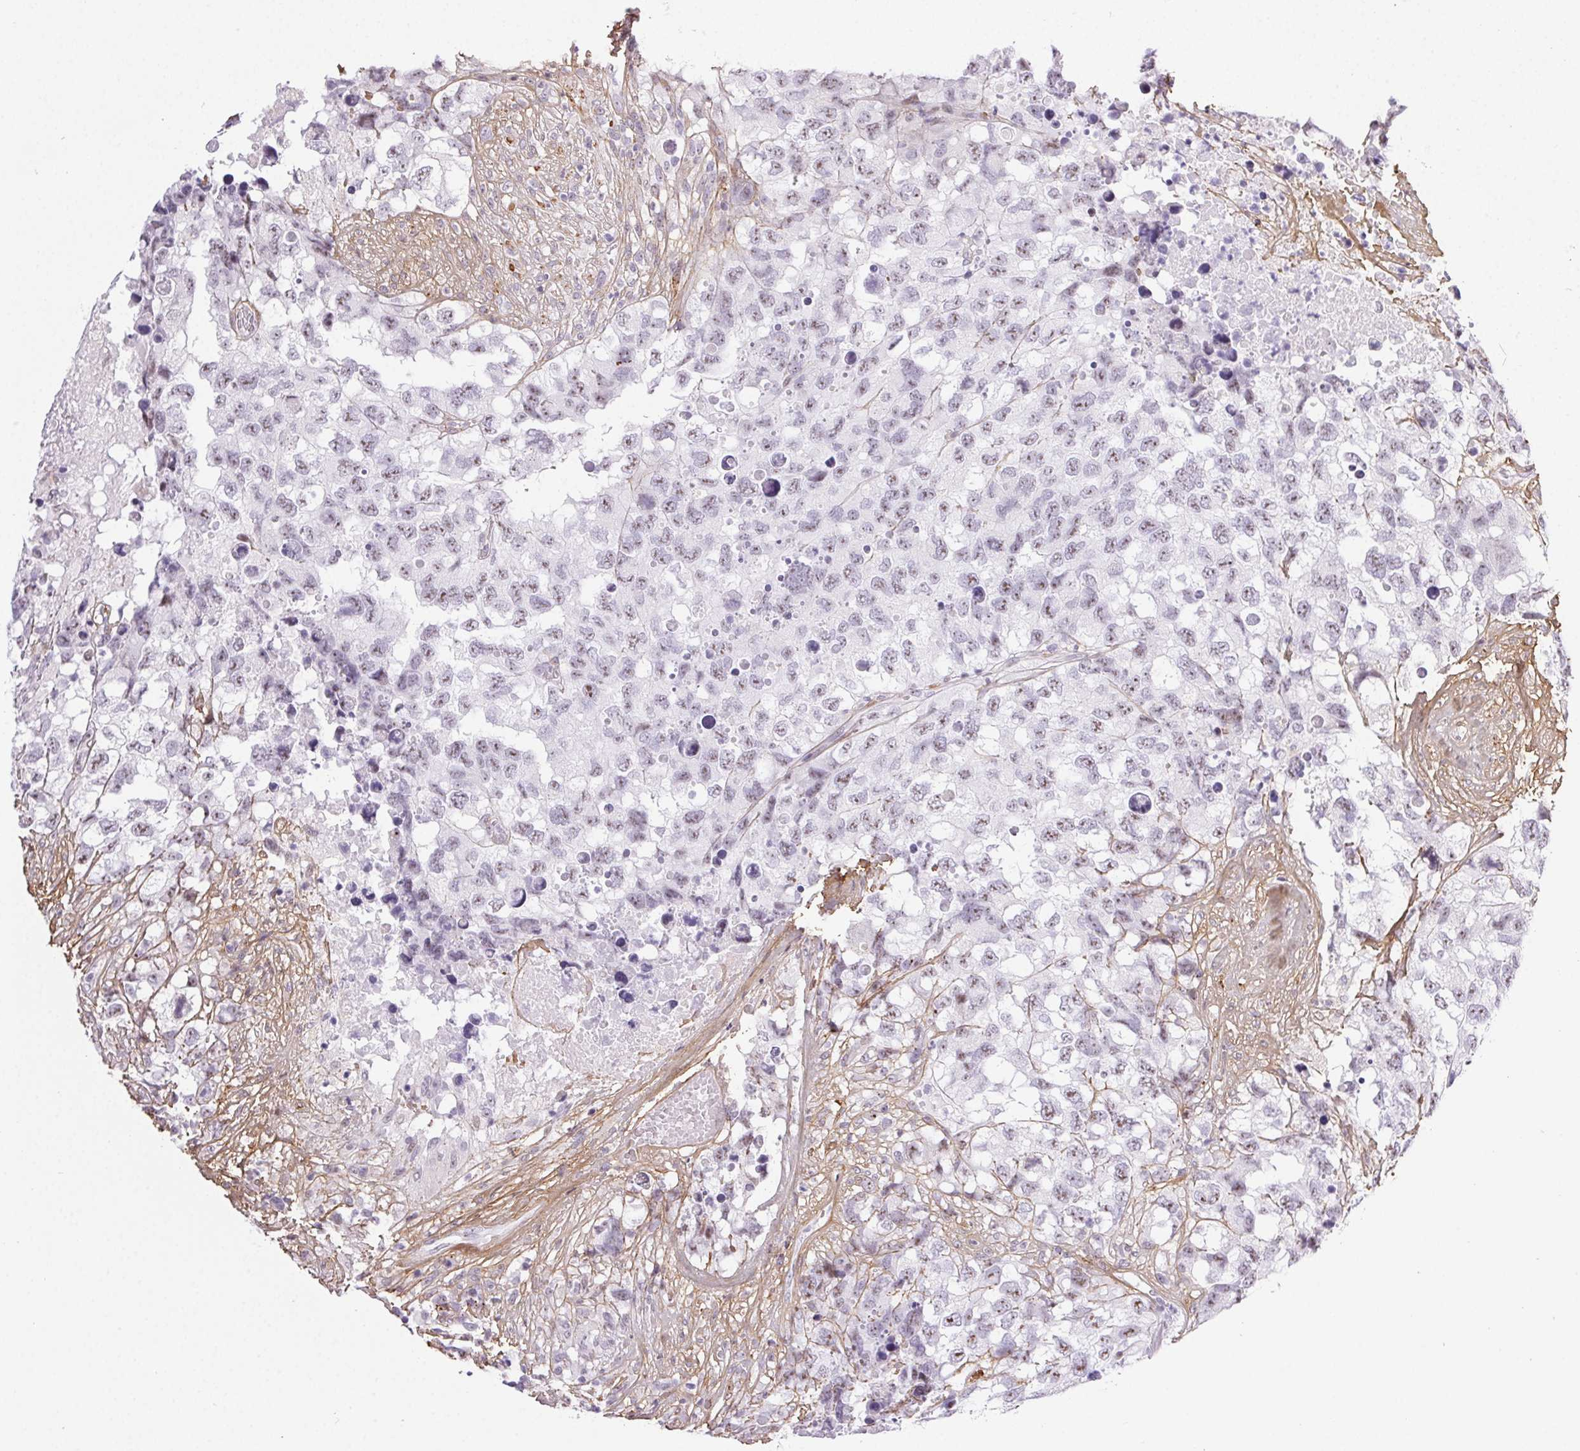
{"staining": {"intensity": "weak", "quantity": "25%-75%", "location": "nuclear"}, "tissue": "testis cancer", "cell_type": "Tumor cells", "image_type": "cancer", "snomed": [{"axis": "morphology", "description": "Carcinoma, Embryonal, NOS"}, {"axis": "topography", "description": "Testis"}], "caption": "Protein analysis of testis embryonal carcinoma tissue reveals weak nuclear expression in about 25%-75% of tumor cells. The staining is performed using DAB (3,3'-diaminobenzidine) brown chromogen to label protein expression. The nuclei are counter-stained blue using hematoxylin.", "gene": "PDZD2", "patient": {"sex": "male", "age": 83}}